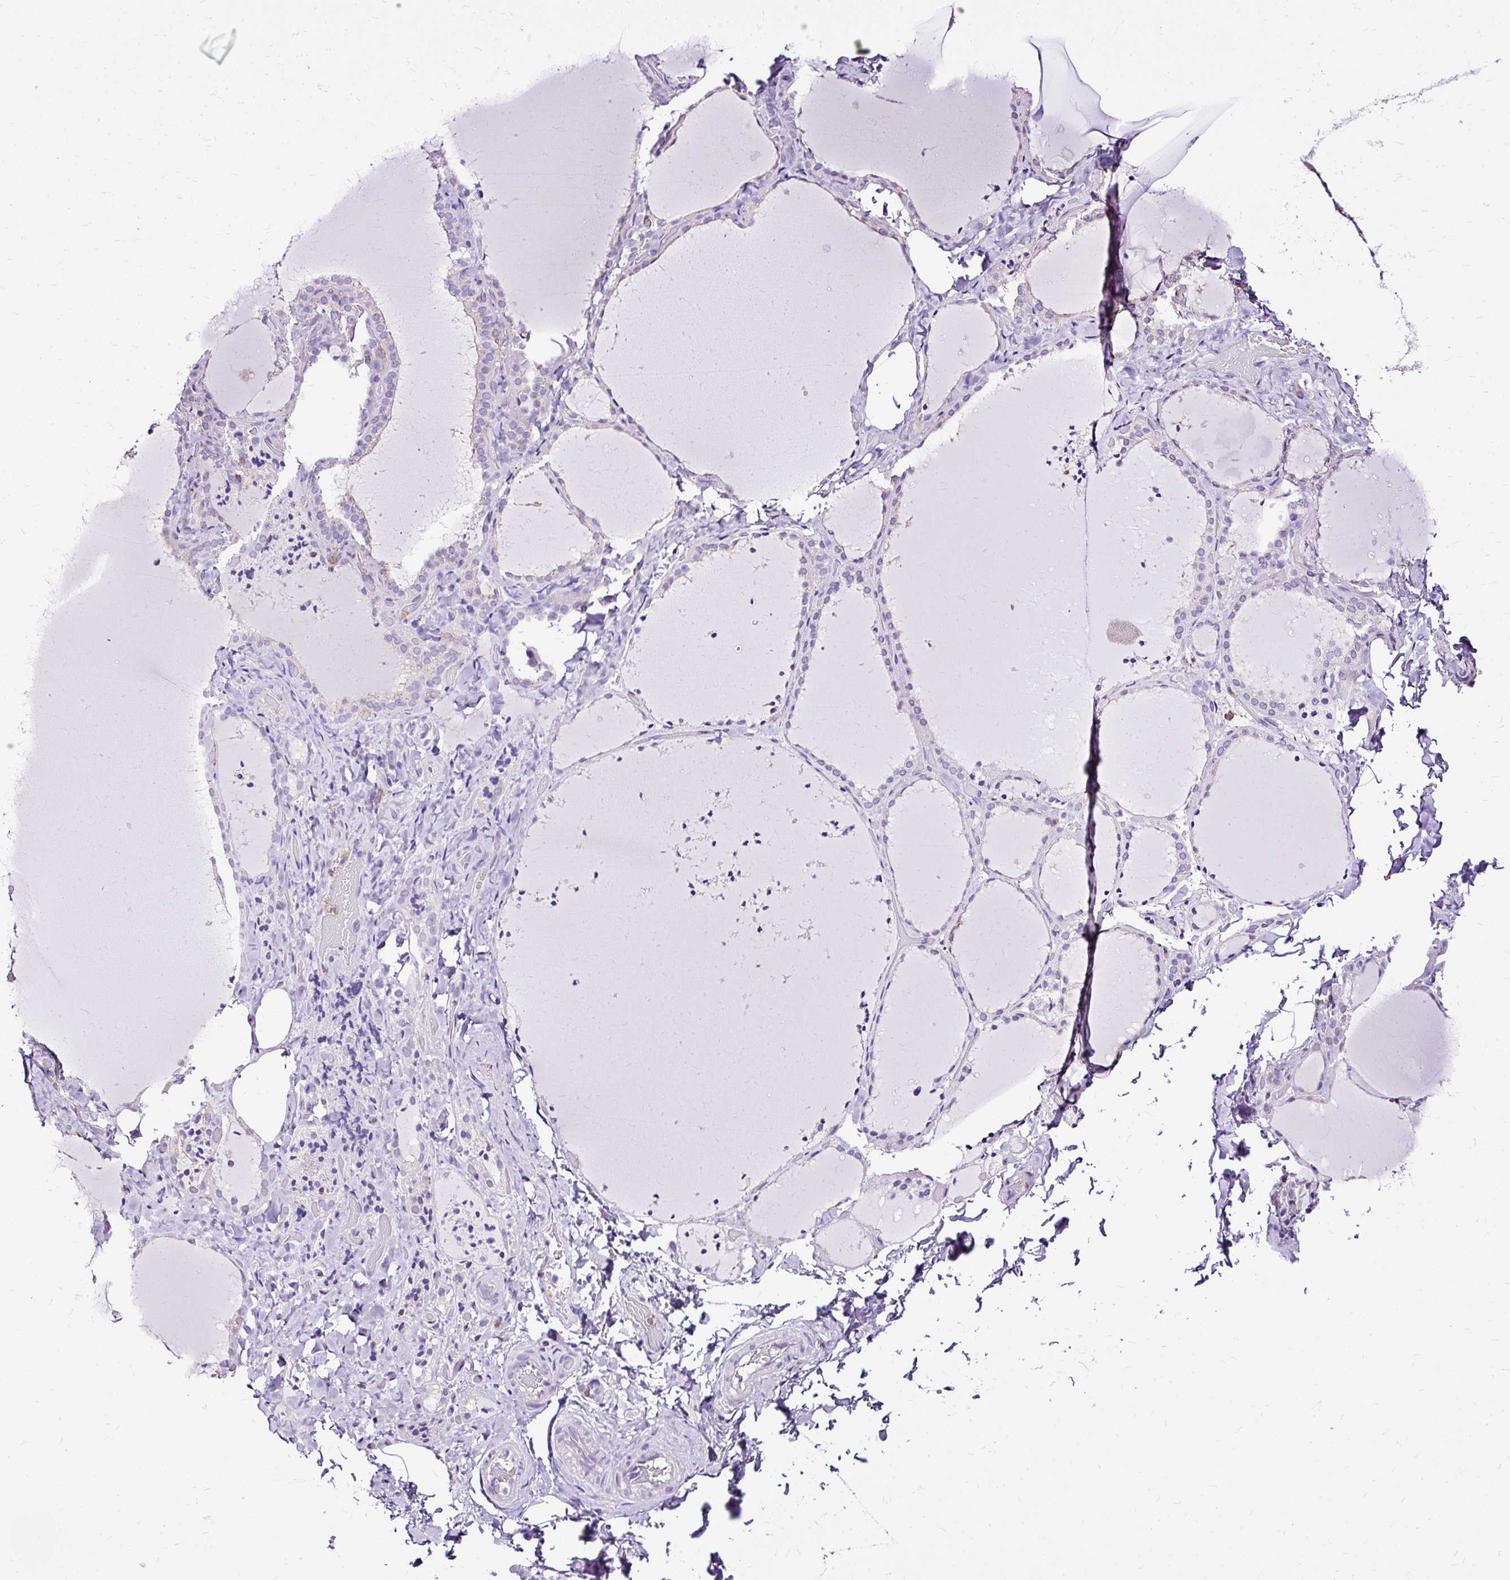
{"staining": {"intensity": "negative", "quantity": "none", "location": "none"}, "tissue": "thyroid gland", "cell_type": "Glandular cells", "image_type": "normal", "snomed": [{"axis": "morphology", "description": "Normal tissue, NOS"}, {"axis": "topography", "description": "Thyroid gland"}], "caption": "Image shows no significant protein expression in glandular cells of benign thyroid gland.", "gene": "TWF2", "patient": {"sex": "female", "age": 22}}